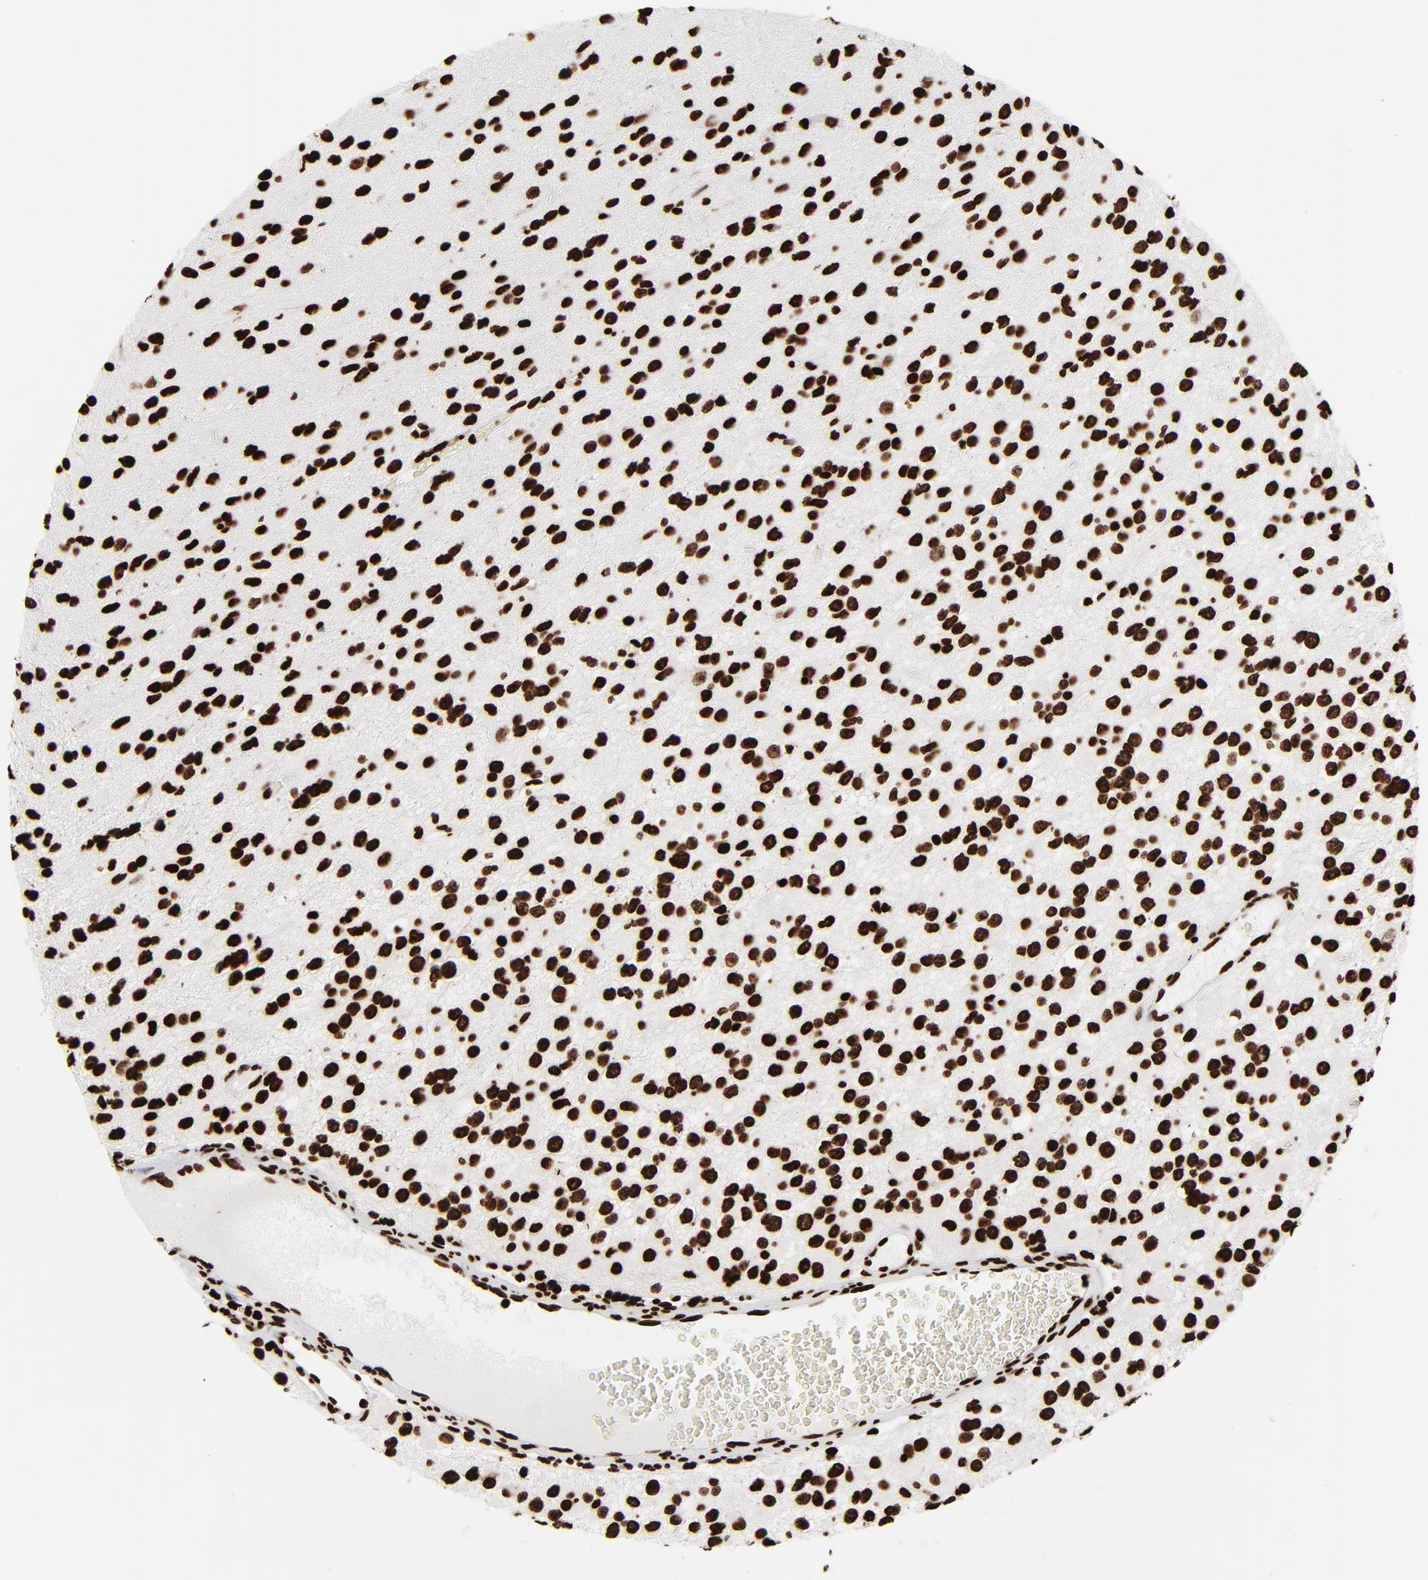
{"staining": {"intensity": "strong", "quantity": ">75%", "location": "nuclear"}, "tissue": "glioma", "cell_type": "Tumor cells", "image_type": "cancer", "snomed": [{"axis": "morphology", "description": "Glioma, malignant, Low grade"}, {"axis": "topography", "description": "Brain"}], "caption": "This histopathology image reveals IHC staining of human glioma, with high strong nuclear staining in approximately >75% of tumor cells.", "gene": "H3-4", "patient": {"sex": "male", "age": 42}}